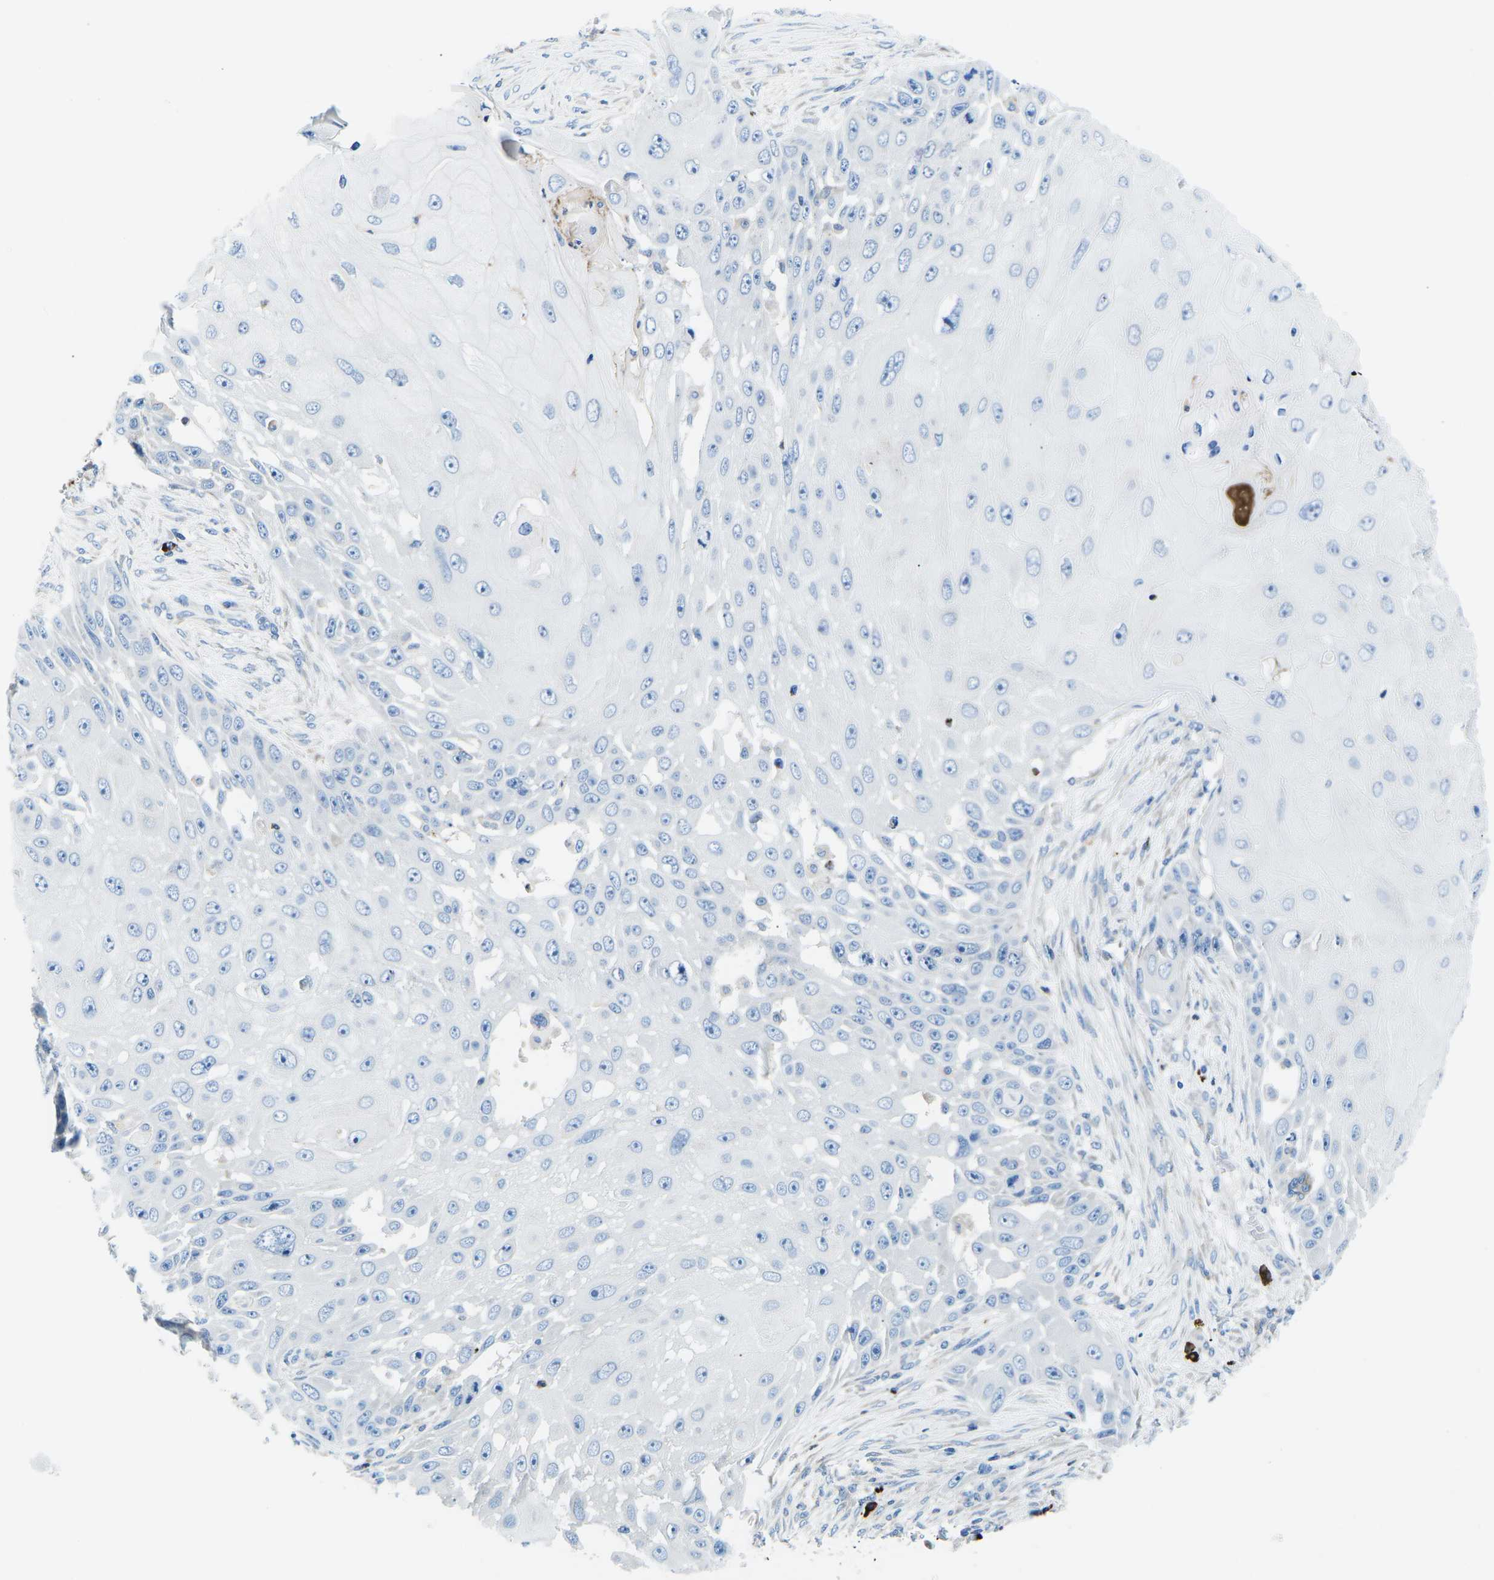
{"staining": {"intensity": "negative", "quantity": "none", "location": "none"}, "tissue": "skin cancer", "cell_type": "Tumor cells", "image_type": "cancer", "snomed": [{"axis": "morphology", "description": "Squamous cell carcinoma, NOS"}, {"axis": "topography", "description": "Skin"}], "caption": "Skin cancer was stained to show a protein in brown. There is no significant positivity in tumor cells.", "gene": "MC4R", "patient": {"sex": "female", "age": 44}}